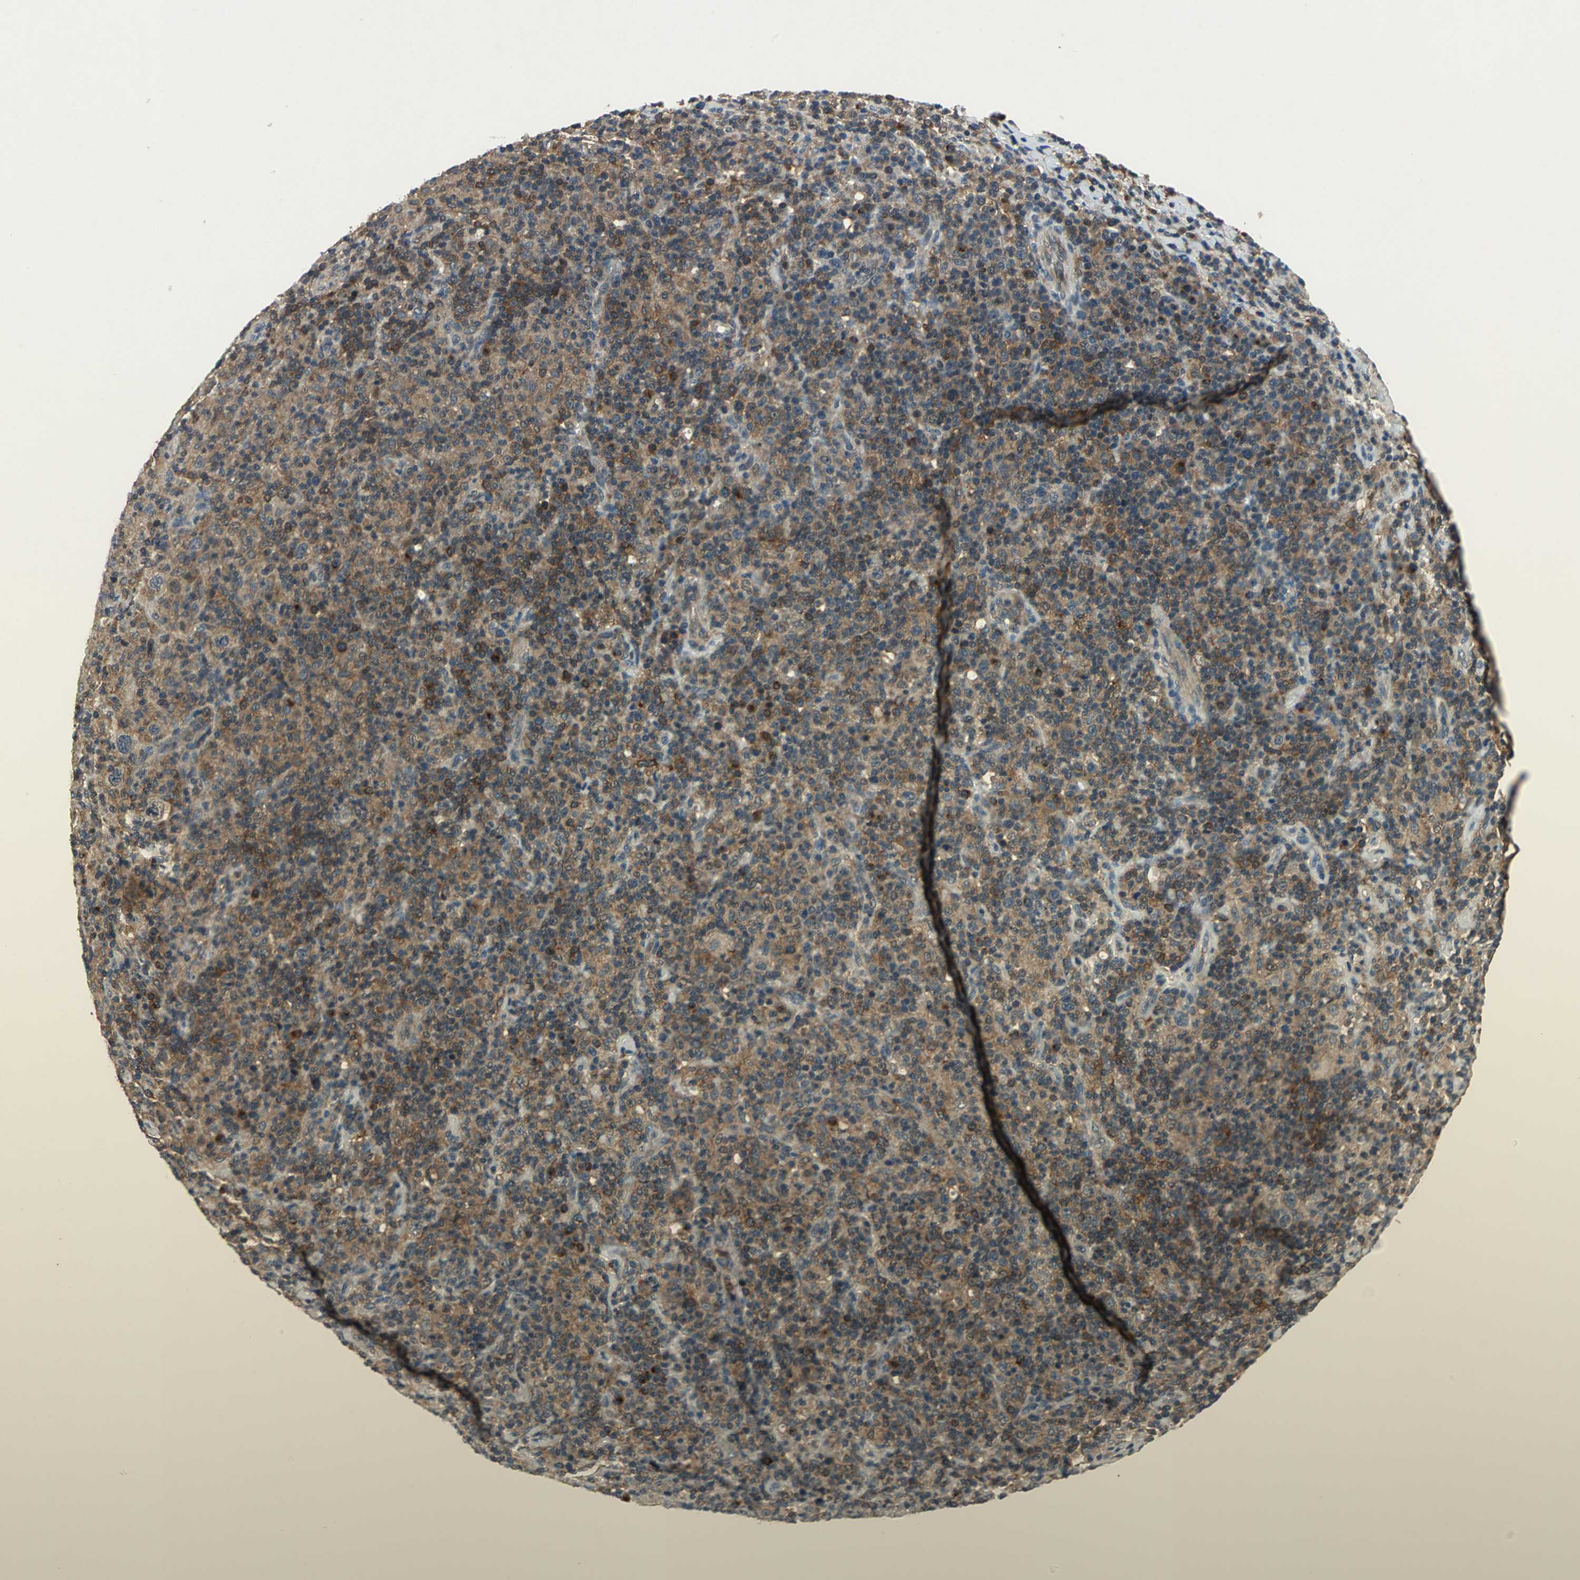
{"staining": {"intensity": "moderate", "quantity": ">75%", "location": "cytoplasmic/membranous"}, "tissue": "lymphoma", "cell_type": "Tumor cells", "image_type": "cancer", "snomed": [{"axis": "morphology", "description": "Hodgkin's disease, NOS"}, {"axis": "topography", "description": "Lymph node"}], "caption": "Moderate cytoplasmic/membranous positivity for a protein is appreciated in approximately >75% of tumor cells of lymphoma using IHC.", "gene": "NFKBIE", "patient": {"sex": "male", "age": 65}}